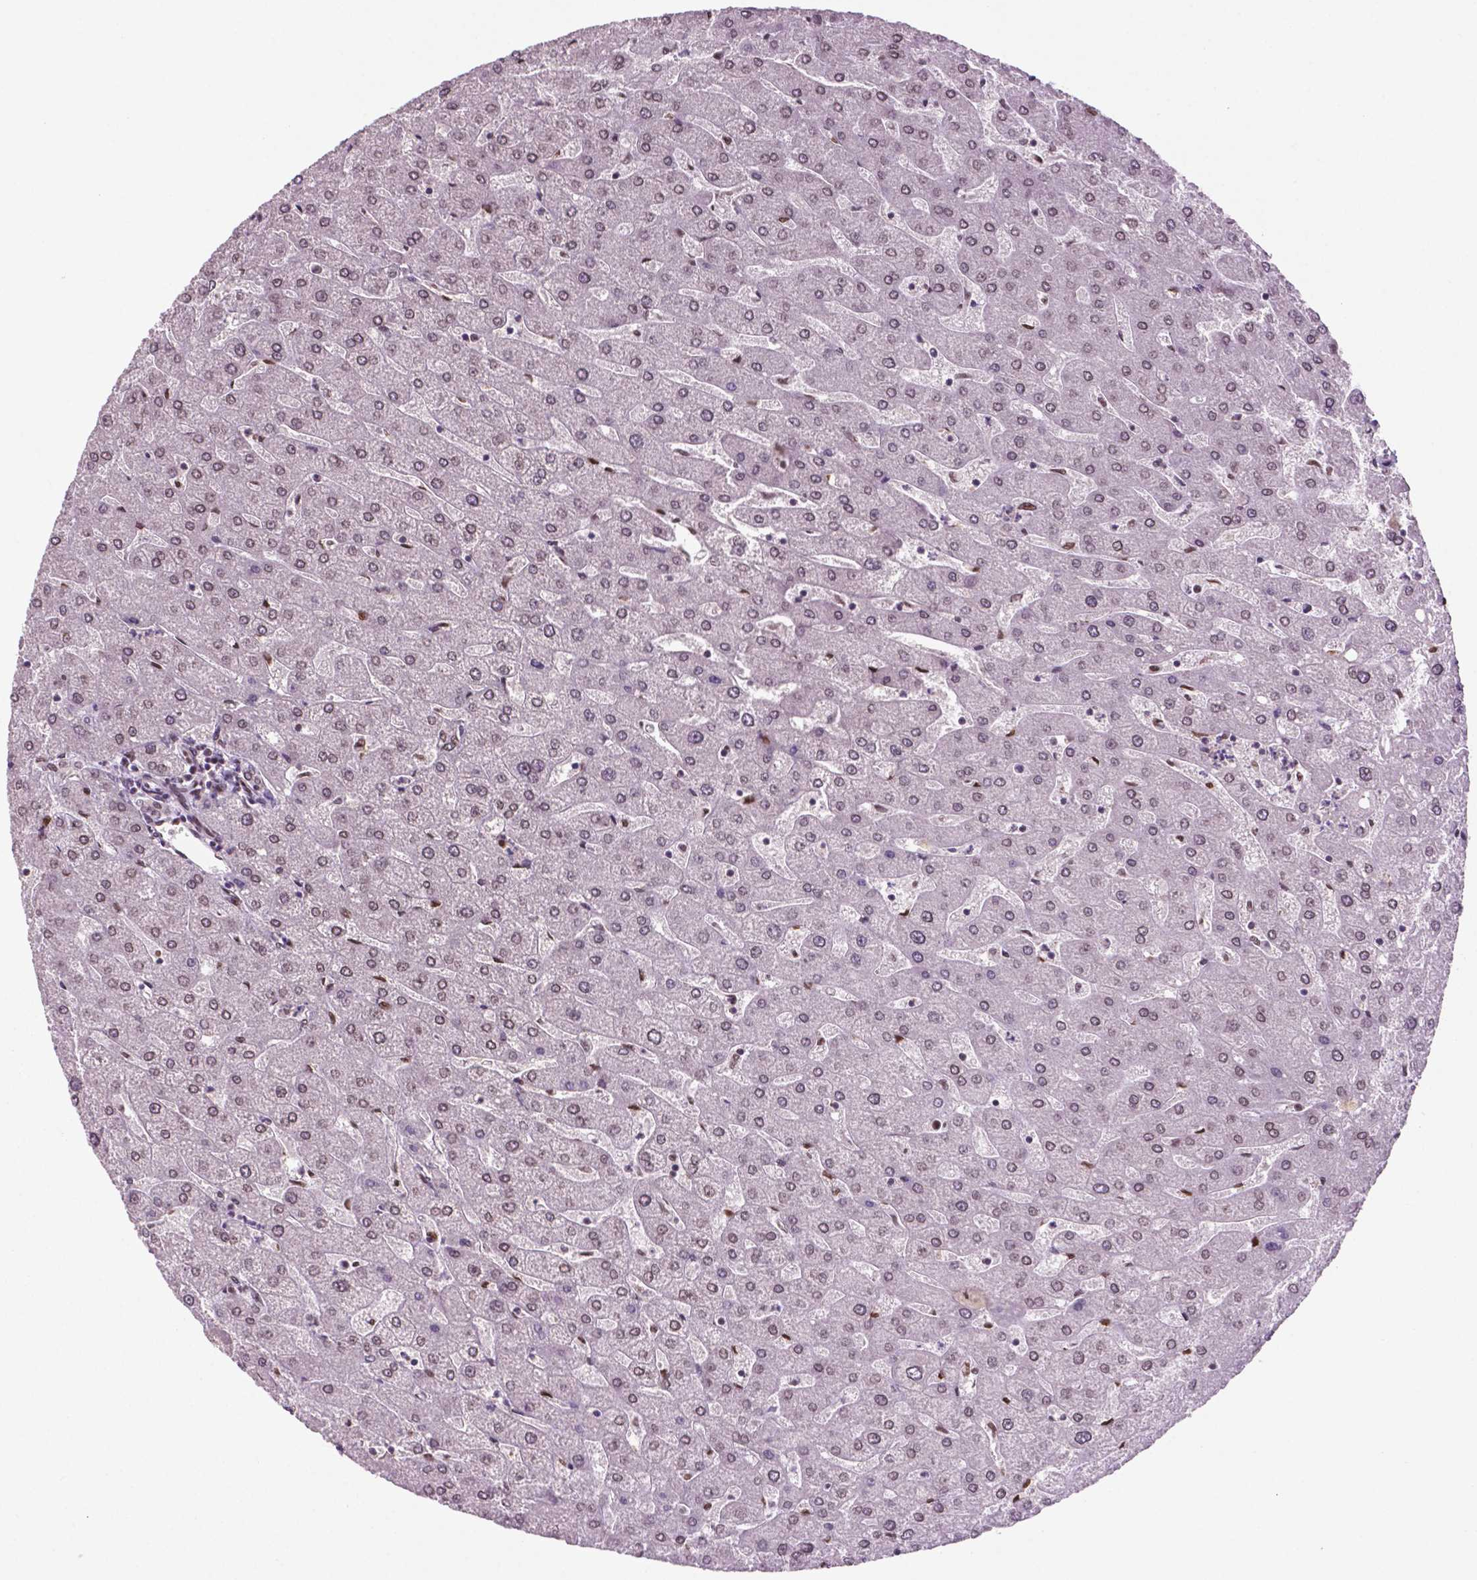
{"staining": {"intensity": "moderate", "quantity": "25%-75%", "location": "nuclear"}, "tissue": "liver", "cell_type": "Cholangiocytes", "image_type": "normal", "snomed": [{"axis": "morphology", "description": "Normal tissue, NOS"}, {"axis": "topography", "description": "Liver"}], "caption": "High-magnification brightfield microscopy of benign liver stained with DAB (brown) and counterstained with hematoxylin (blue). cholangiocytes exhibit moderate nuclear positivity is present in approximately25%-75% of cells.", "gene": "MLH1", "patient": {"sex": "male", "age": 67}}